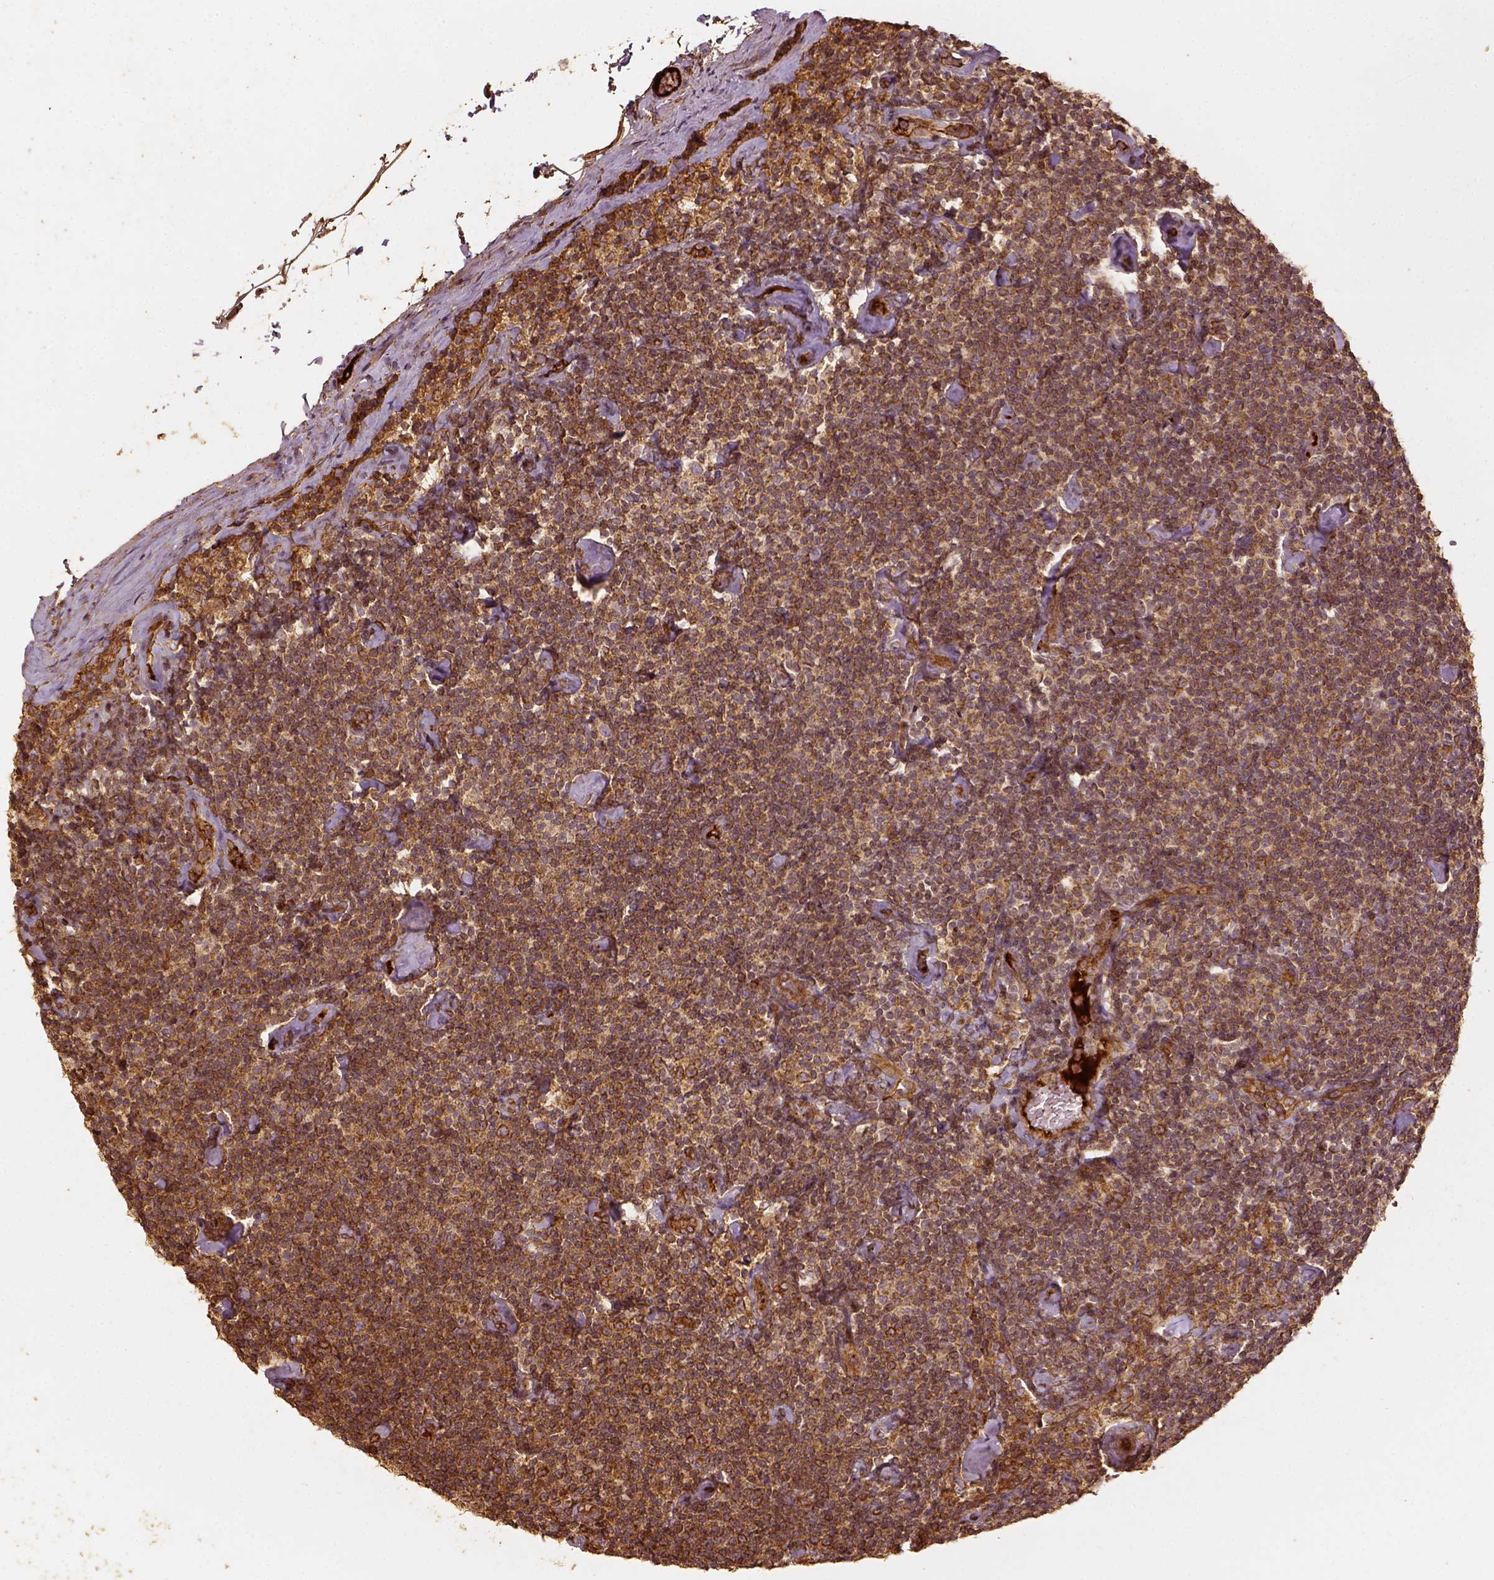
{"staining": {"intensity": "moderate", "quantity": ">75%", "location": "cytoplasmic/membranous"}, "tissue": "lymphoma", "cell_type": "Tumor cells", "image_type": "cancer", "snomed": [{"axis": "morphology", "description": "Malignant lymphoma, non-Hodgkin's type, Low grade"}, {"axis": "topography", "description": "Lymph node"}], "caption": "The micrograph displays staining of malignant lymphoma, non-Hodgkin's type (low-grade), revealing moderate cytoplasmic/membranous protein positivity (brown color) within tumor cells.", "gene": "VEGFA", "patient": {"sex": "male", "age": 81}}